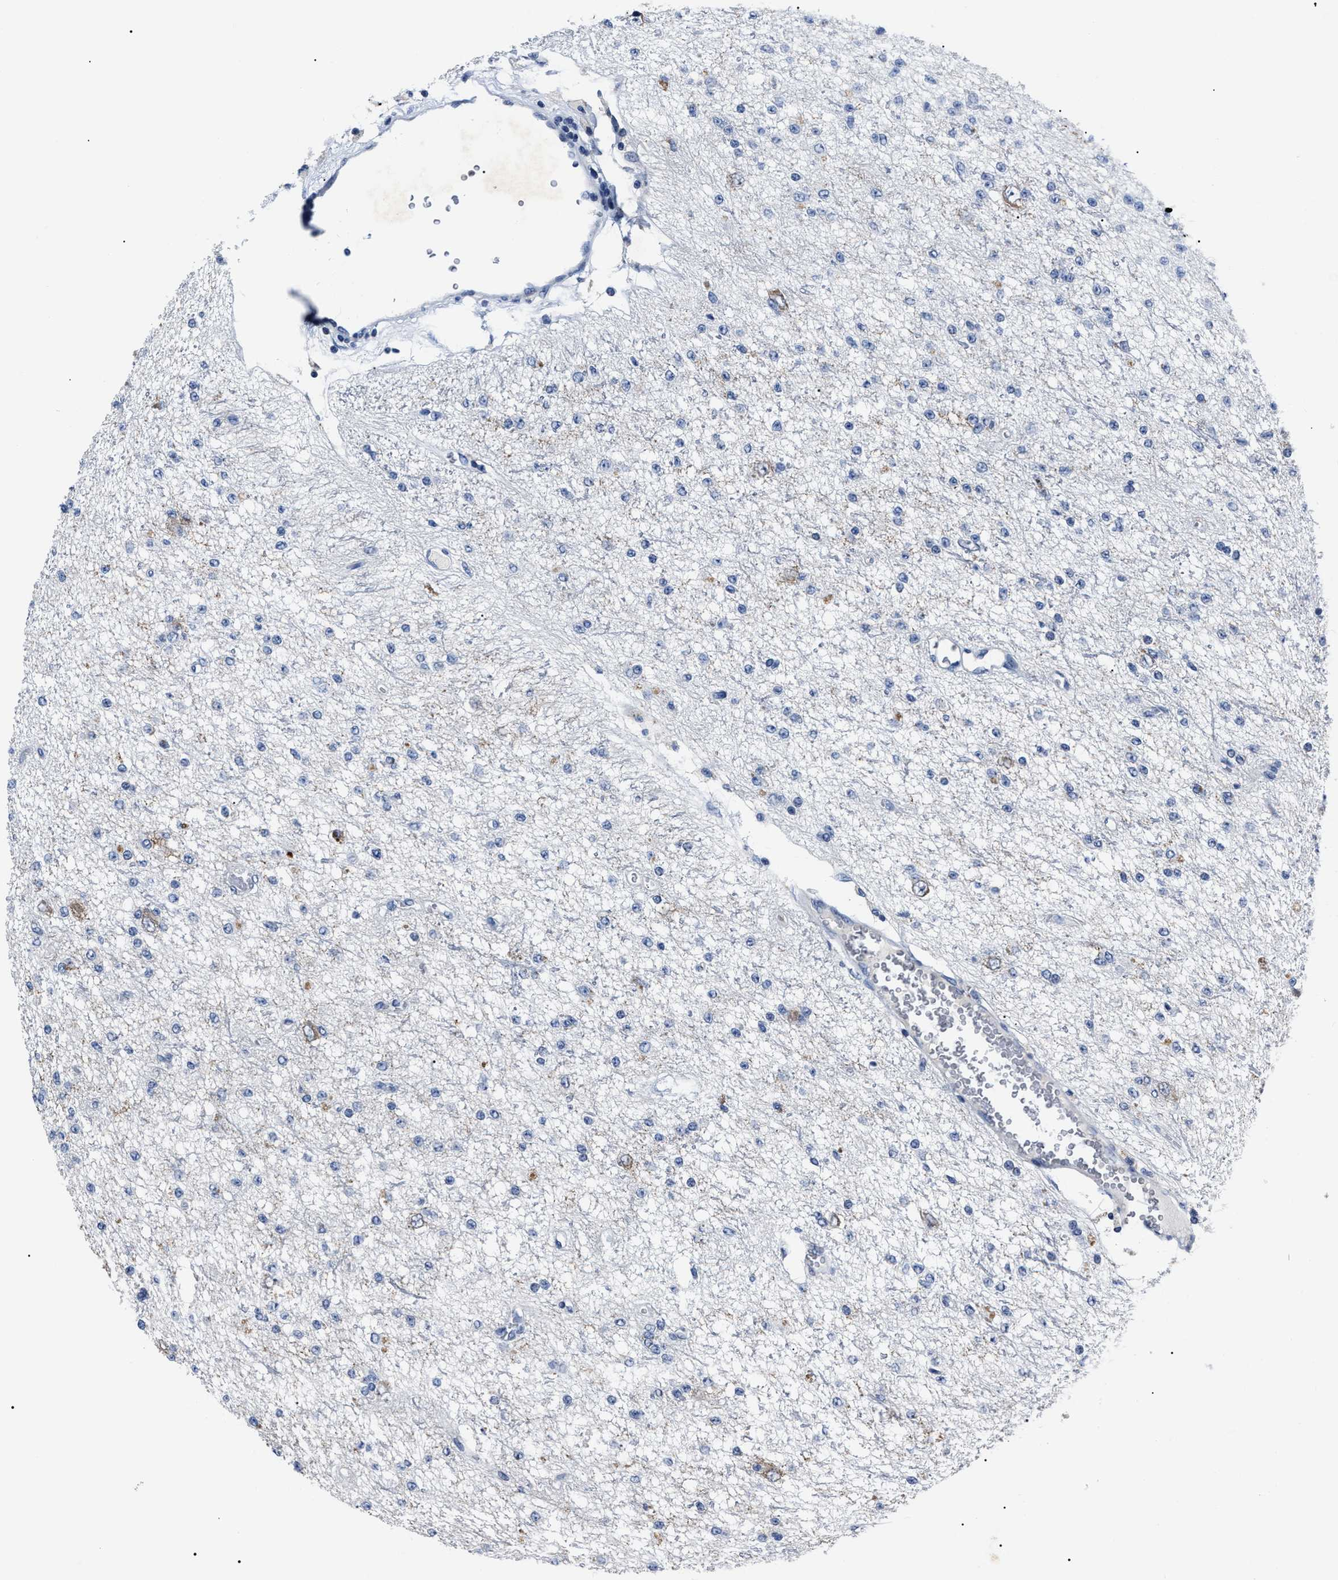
{"staining": {"intensity": "negative", "quantity": "none", "location": "none"}, "tissue": "glioma", "cell_type": "Tumor cells", "image_type": "cancer", "snomed": [{"axis": "morphology", "description": "Glioma, malignant, Low grade"}, {"axis": "topography", "description": "Brain"}], "caption": "Micrograph shows no protein staining in tumor cells of malignant low-grade glioma tissue.", "gene": "LRWD1", "patient": {"sex": "male", "age": 38}}